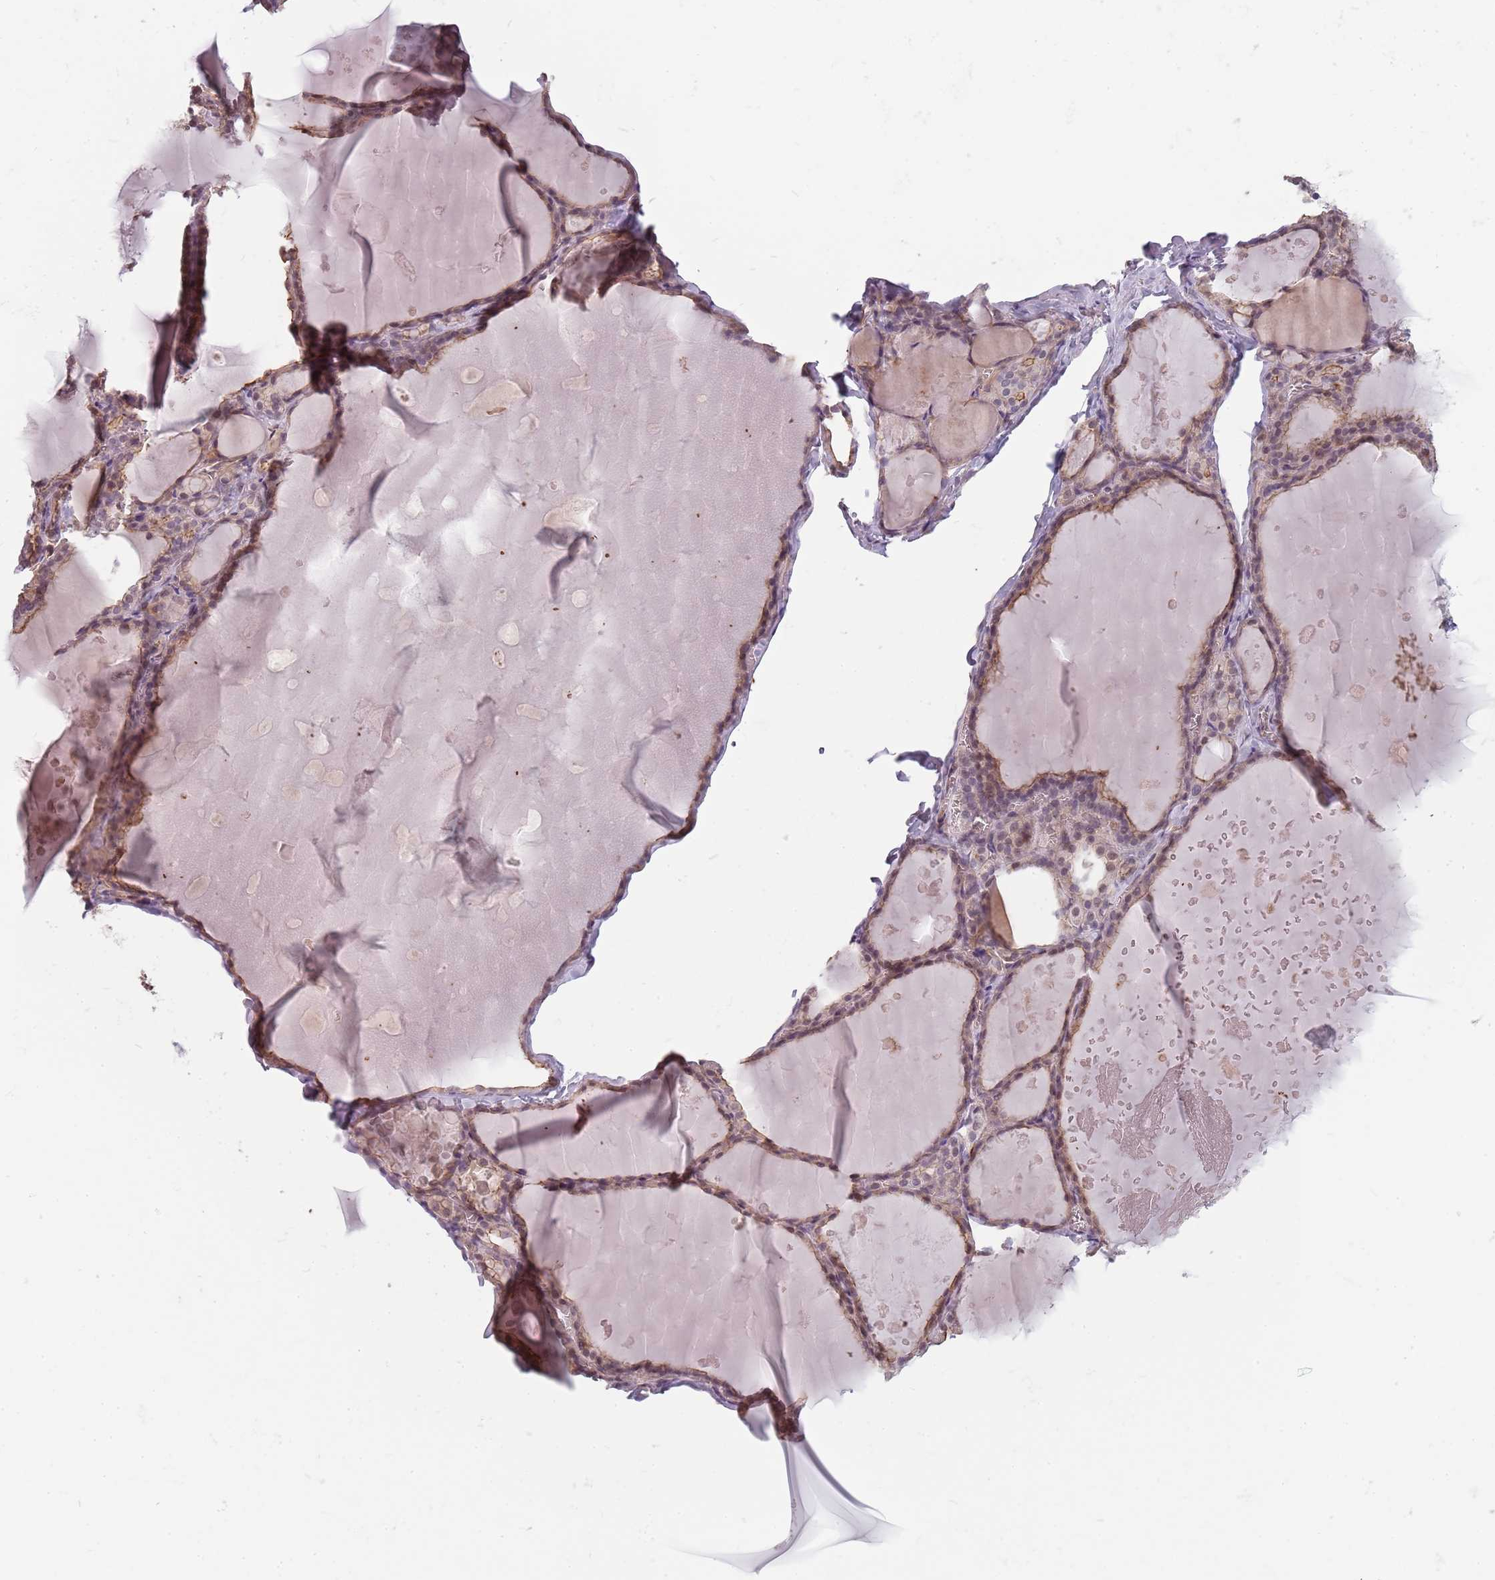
{"staining": {"intensity": "weak", "quantity": ">75%", "location": "cytoplasmic/membranous"}, "tissue": "thyroid gland", "cell_type": "Glandular cells", "image_type": "normal", "snomed": [{"axis": "morphology", "description": "Normal tissue, NOS"}, {"axis": "topography", "description": "Thyroid gland"}], "caption": "Immunohistochemistry of normal human thyroid gland displays low levels of weak cytoplasmic/membranous positivity in approximately >75% of glandular cells.", "gene": "PPP1R14C", "patient": {"sex": "male", "age": 56}}